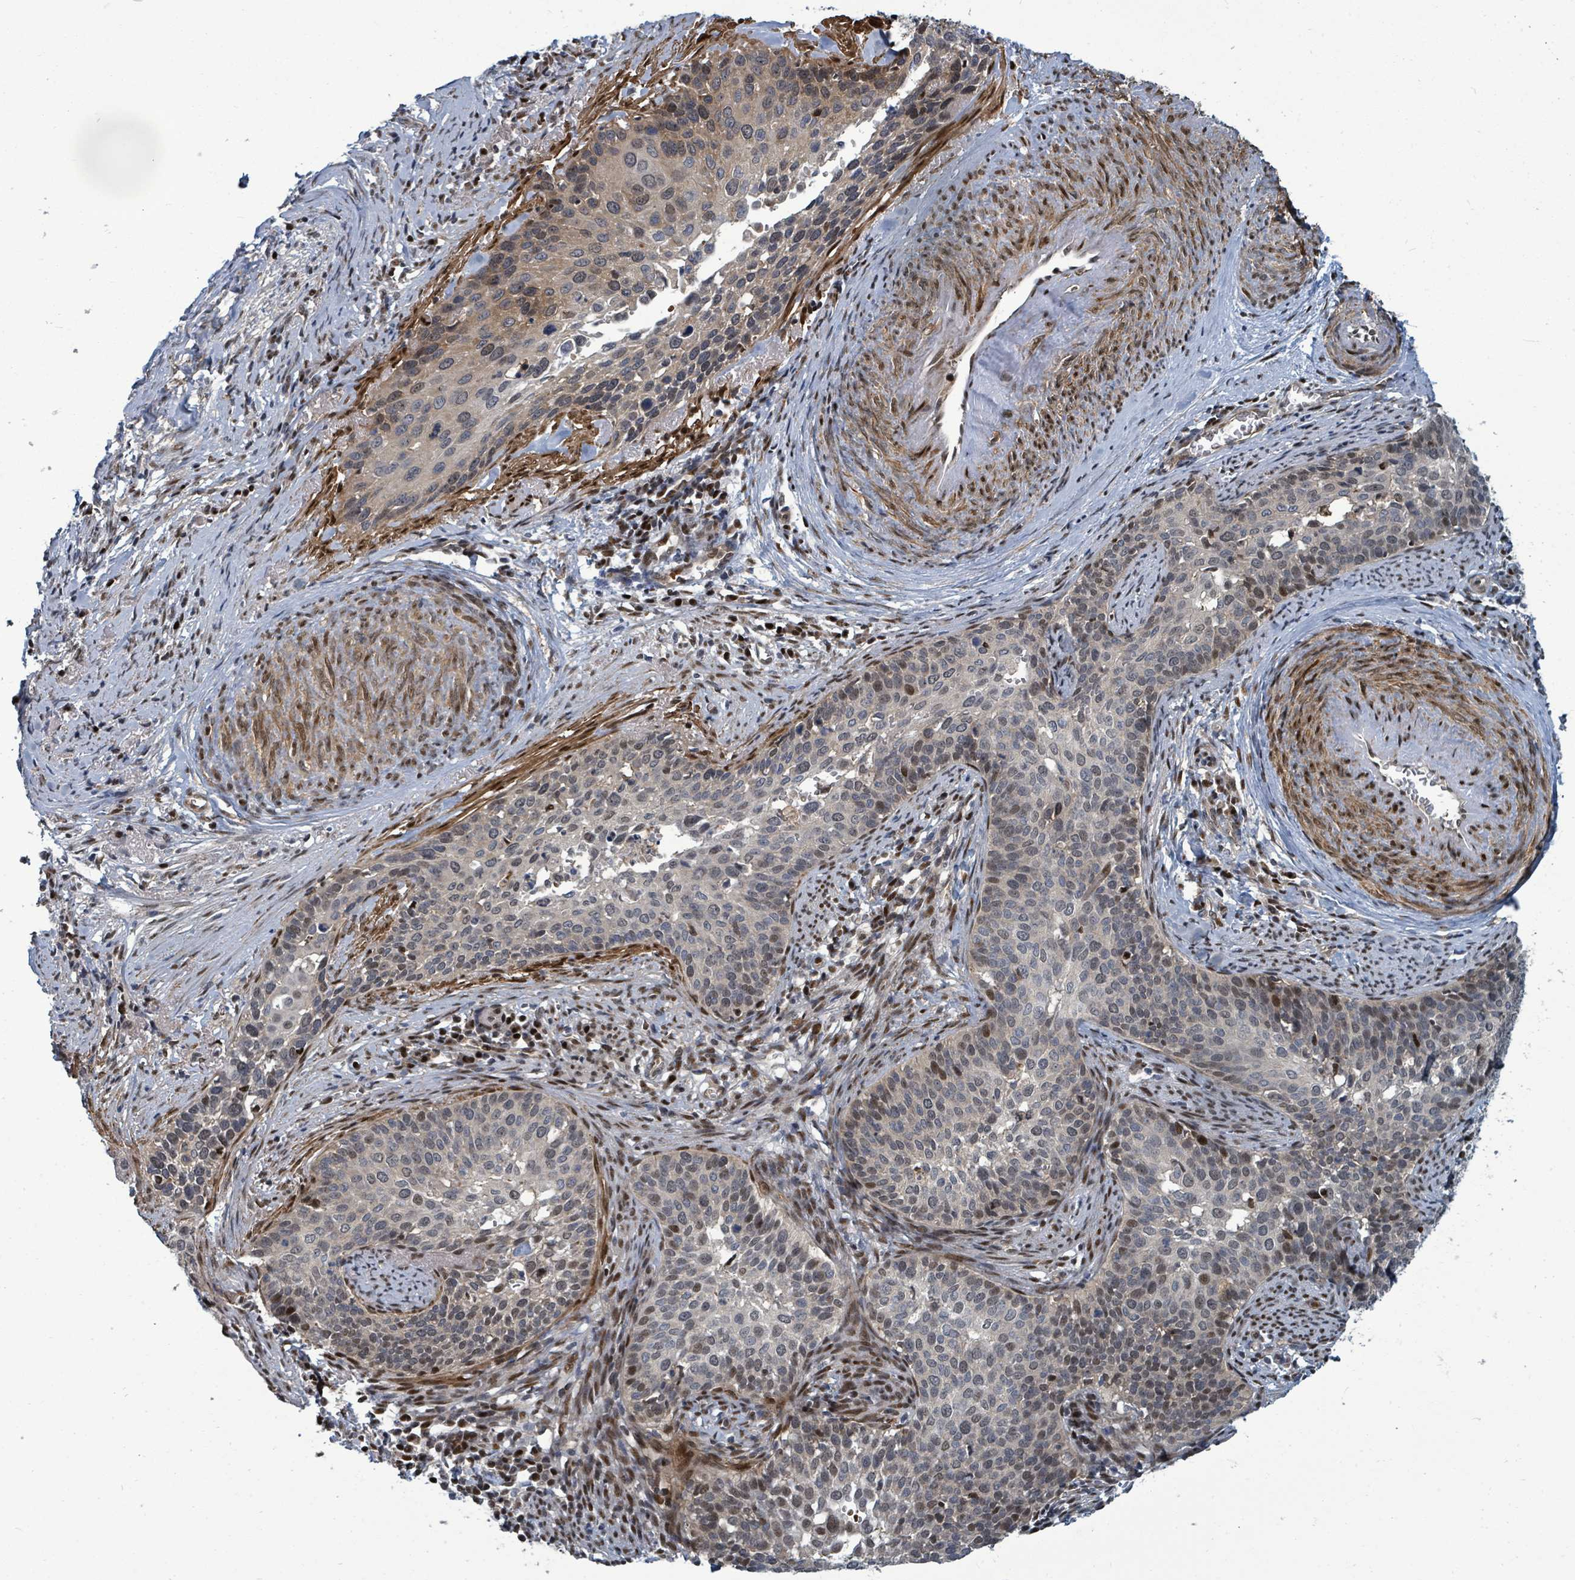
{"staining": {"intensity": "moderate", "quantity": "<25%", "location": "cytoplasmic/membranous,nuclear"}, "tissue": "cervical cancer", "cell_type": "Tumor cells", "image_type": "cancer", "snomed": [{"axis": "morphology", "description": "Squamous cell carcinoma, NOS"}, {"axis": "topography", "description": "Cervix"}], "caption": "This is a histology image of IHC staining of squamous cell carcinoma (cervical), which shows moderate staining in the cytoplasmic/membranous and nuclear of tumor cells.", "gene": "TRDMT1", "patient": {"sex": "female", "age": 44}}